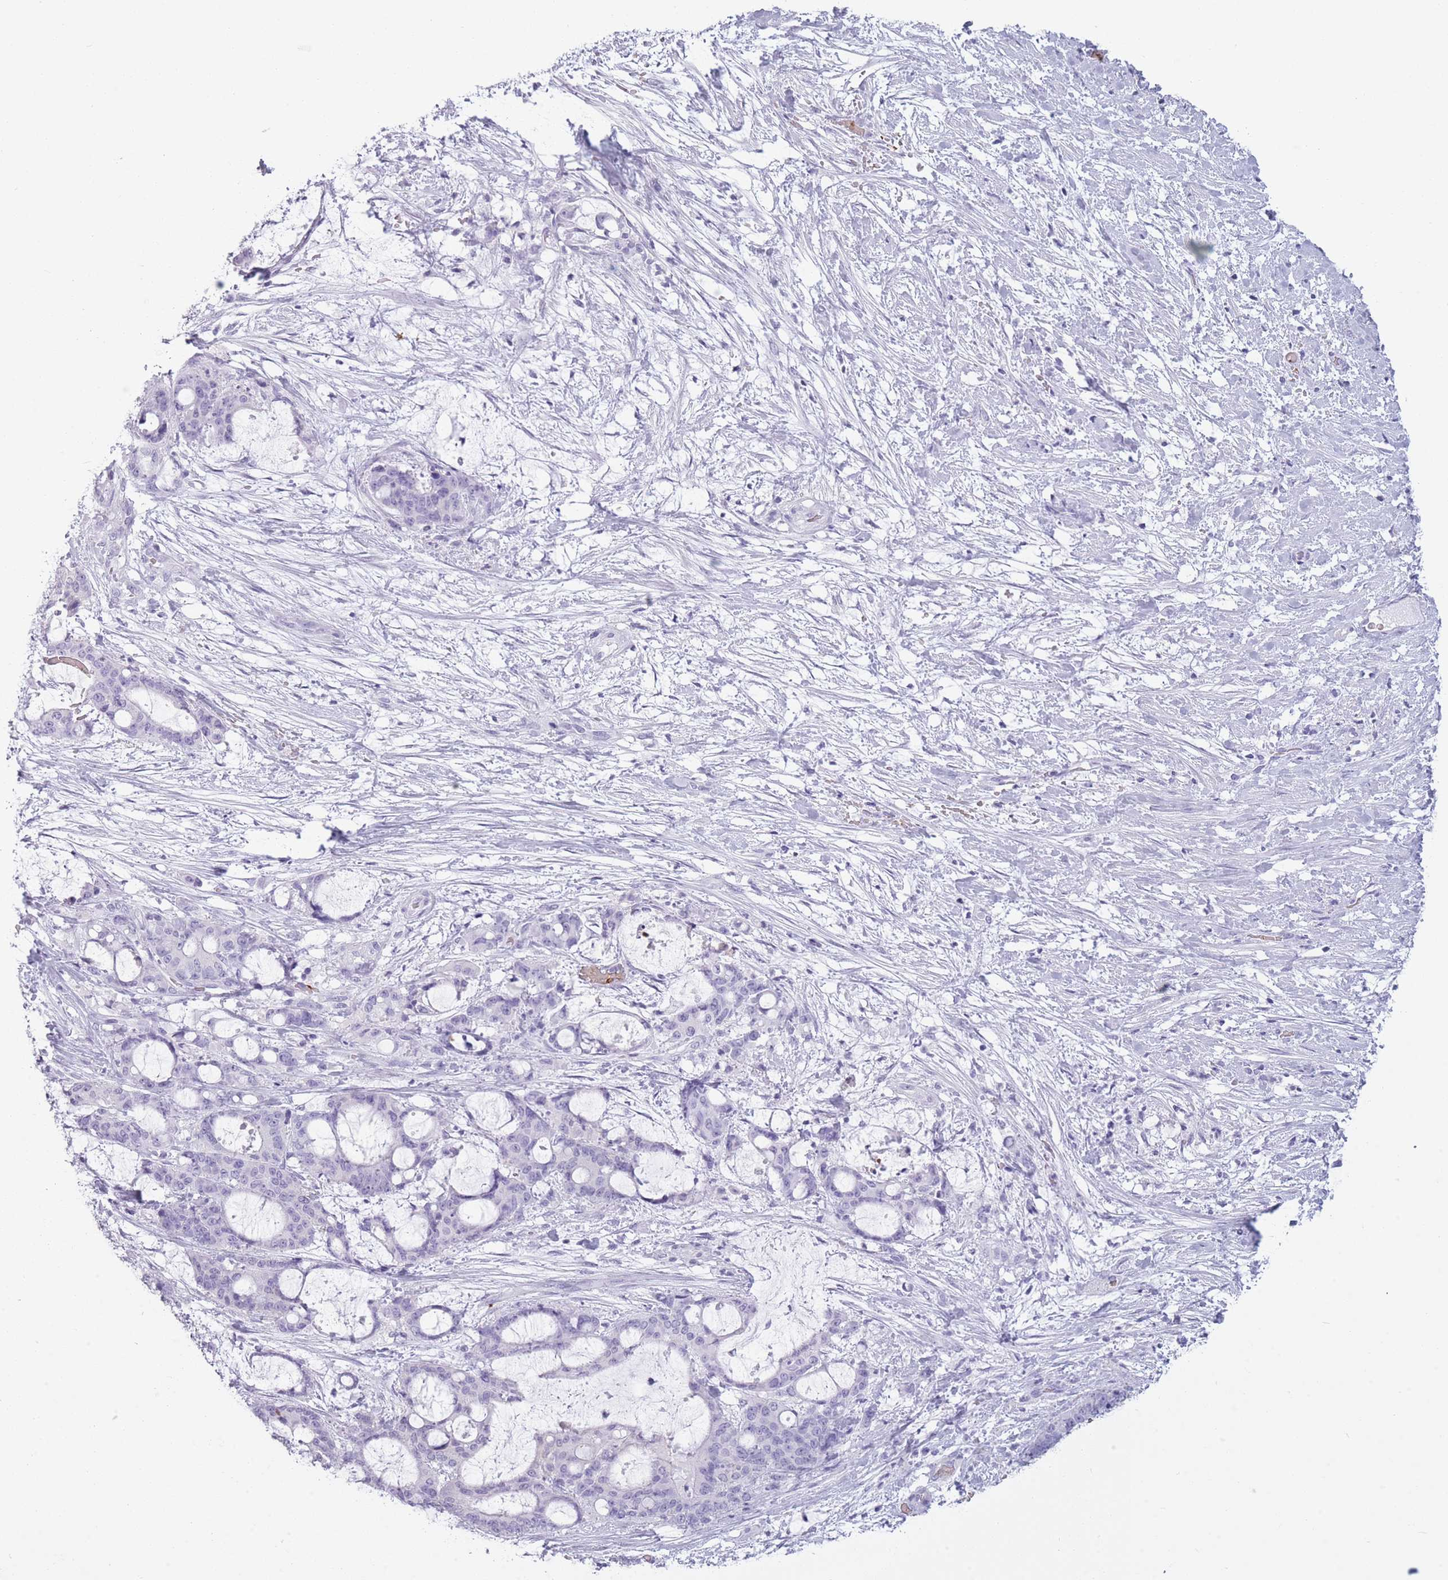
{"staining": {"intensity": "negative", "quantity": "none", "location": "none"}, "tissue": "liver cancer", "cell_type": "Tumor cells", "image_type": "cancer", "snomed": [{"axis": "morphology", "description": "Normal tissue, NOS"}, {"axis": "morphology", "description": "Cholangiocarcinoma"}, {"axis": "topography", "description": "Liver"}, {"axis": "topography", "description": "Peripheral nerve tissue"}], "caption": "An immunohistochemistry (IHC) image of cholangiocarcinoma (liver) is shown. There is no staining in tumor cells of cholangiocarcinoma (liver).", "gene": "OR7C1", "patient": {"sex": "female", "age": 73}}